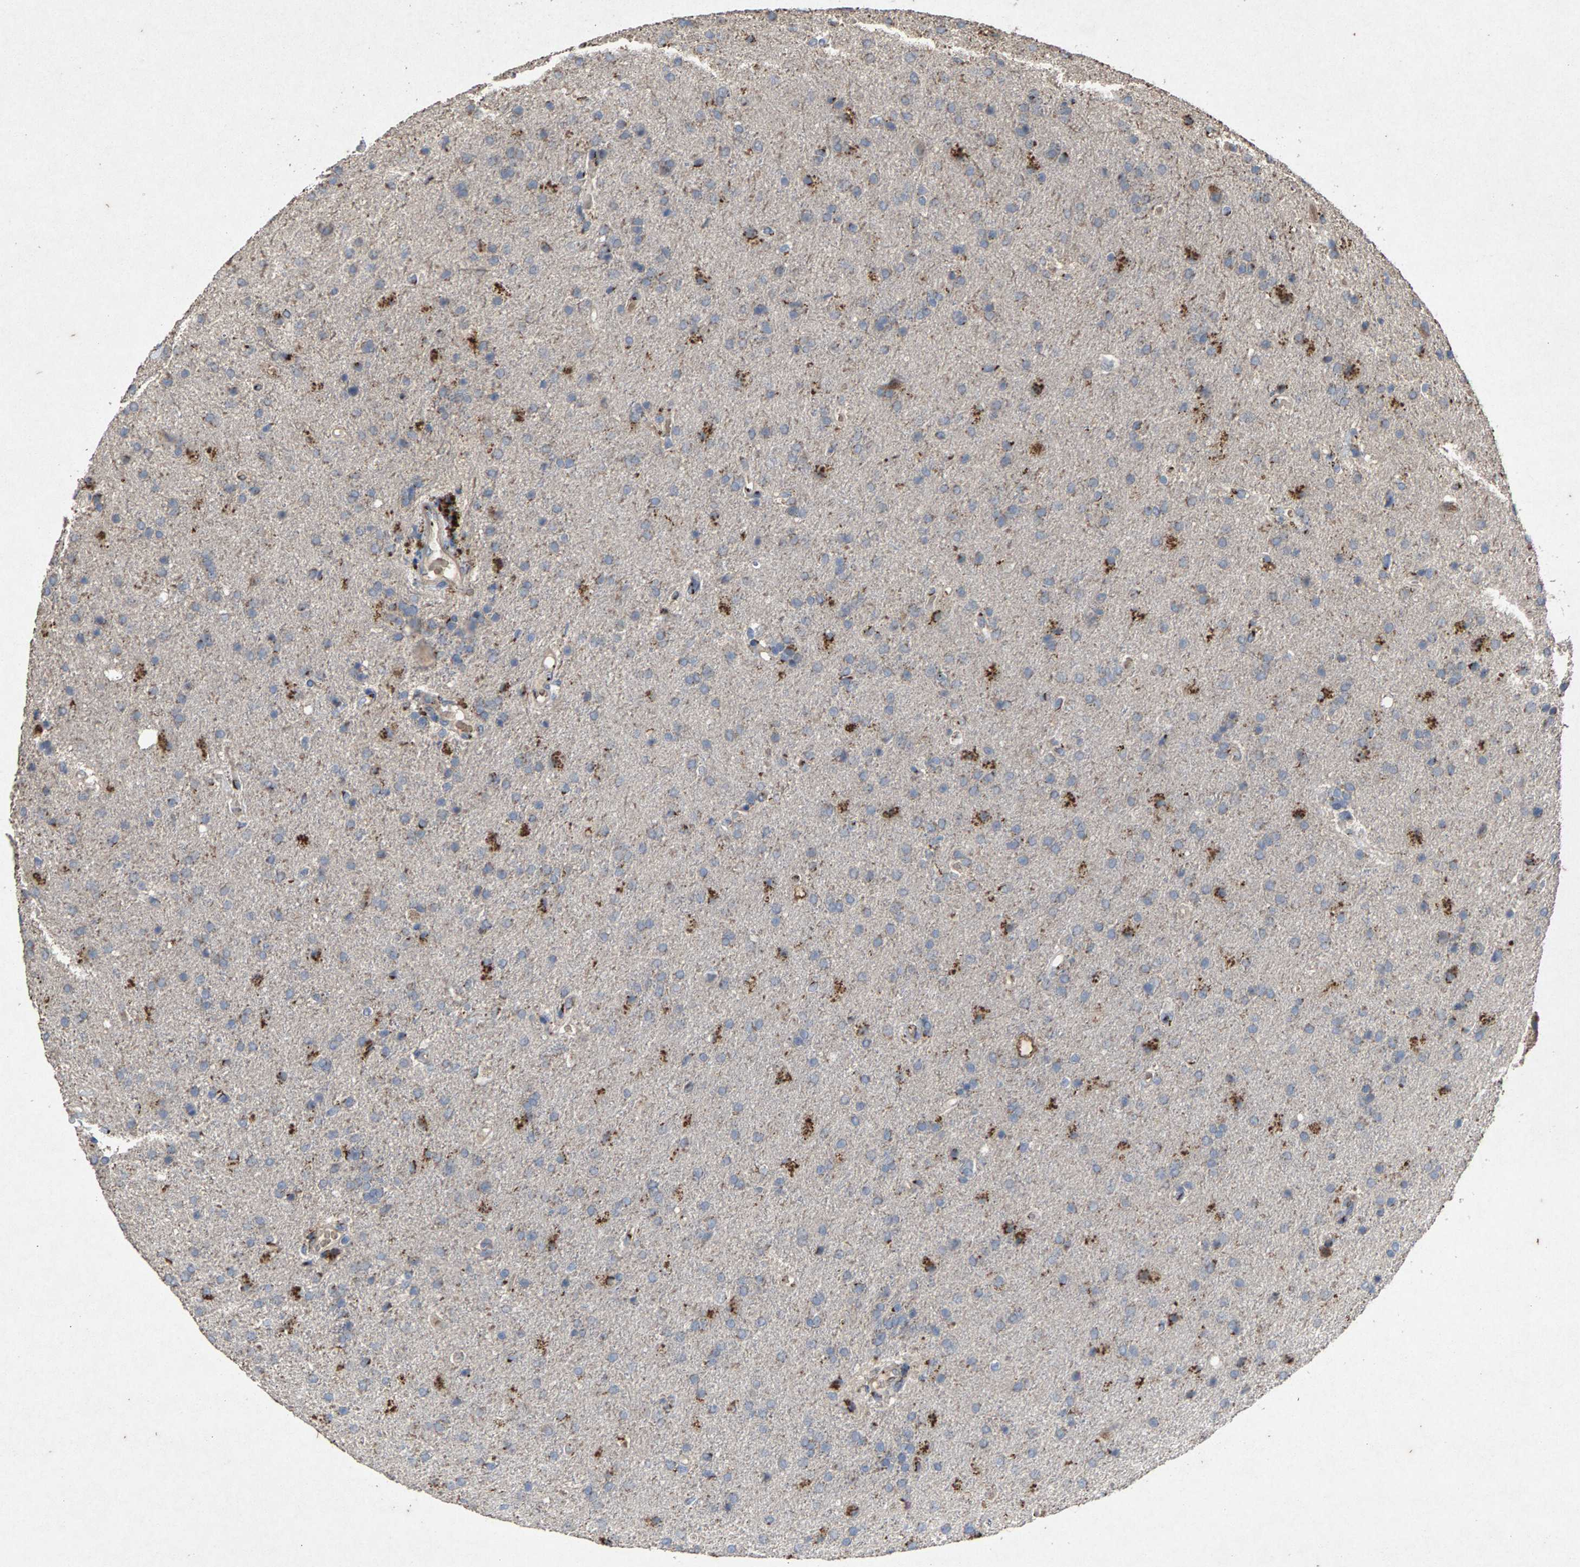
{"staining": {"intensity": "moderate", "quantity": "25%-75%", "location": "cytoplasmic/membranous"}, "tissue": "glioma", "cell_type": "Tumor cells", "image_type": "cancer", "snomed": [{"axis": "morphology", "description": "Glioma, malignant, High grade"}, {"axis": "topography", "description": "Brain"}], "caption": "High-magnification brightfield microscopy of glioma stained with DAB (brown) and counterstained with hematoxylin (blue). tumor cells exhibit moderate cytoplasmic/membranous staining is present in about25%-75% of cells.", "gene": "MAN2A1", "patient": {"sex": "male", "age": 72}}